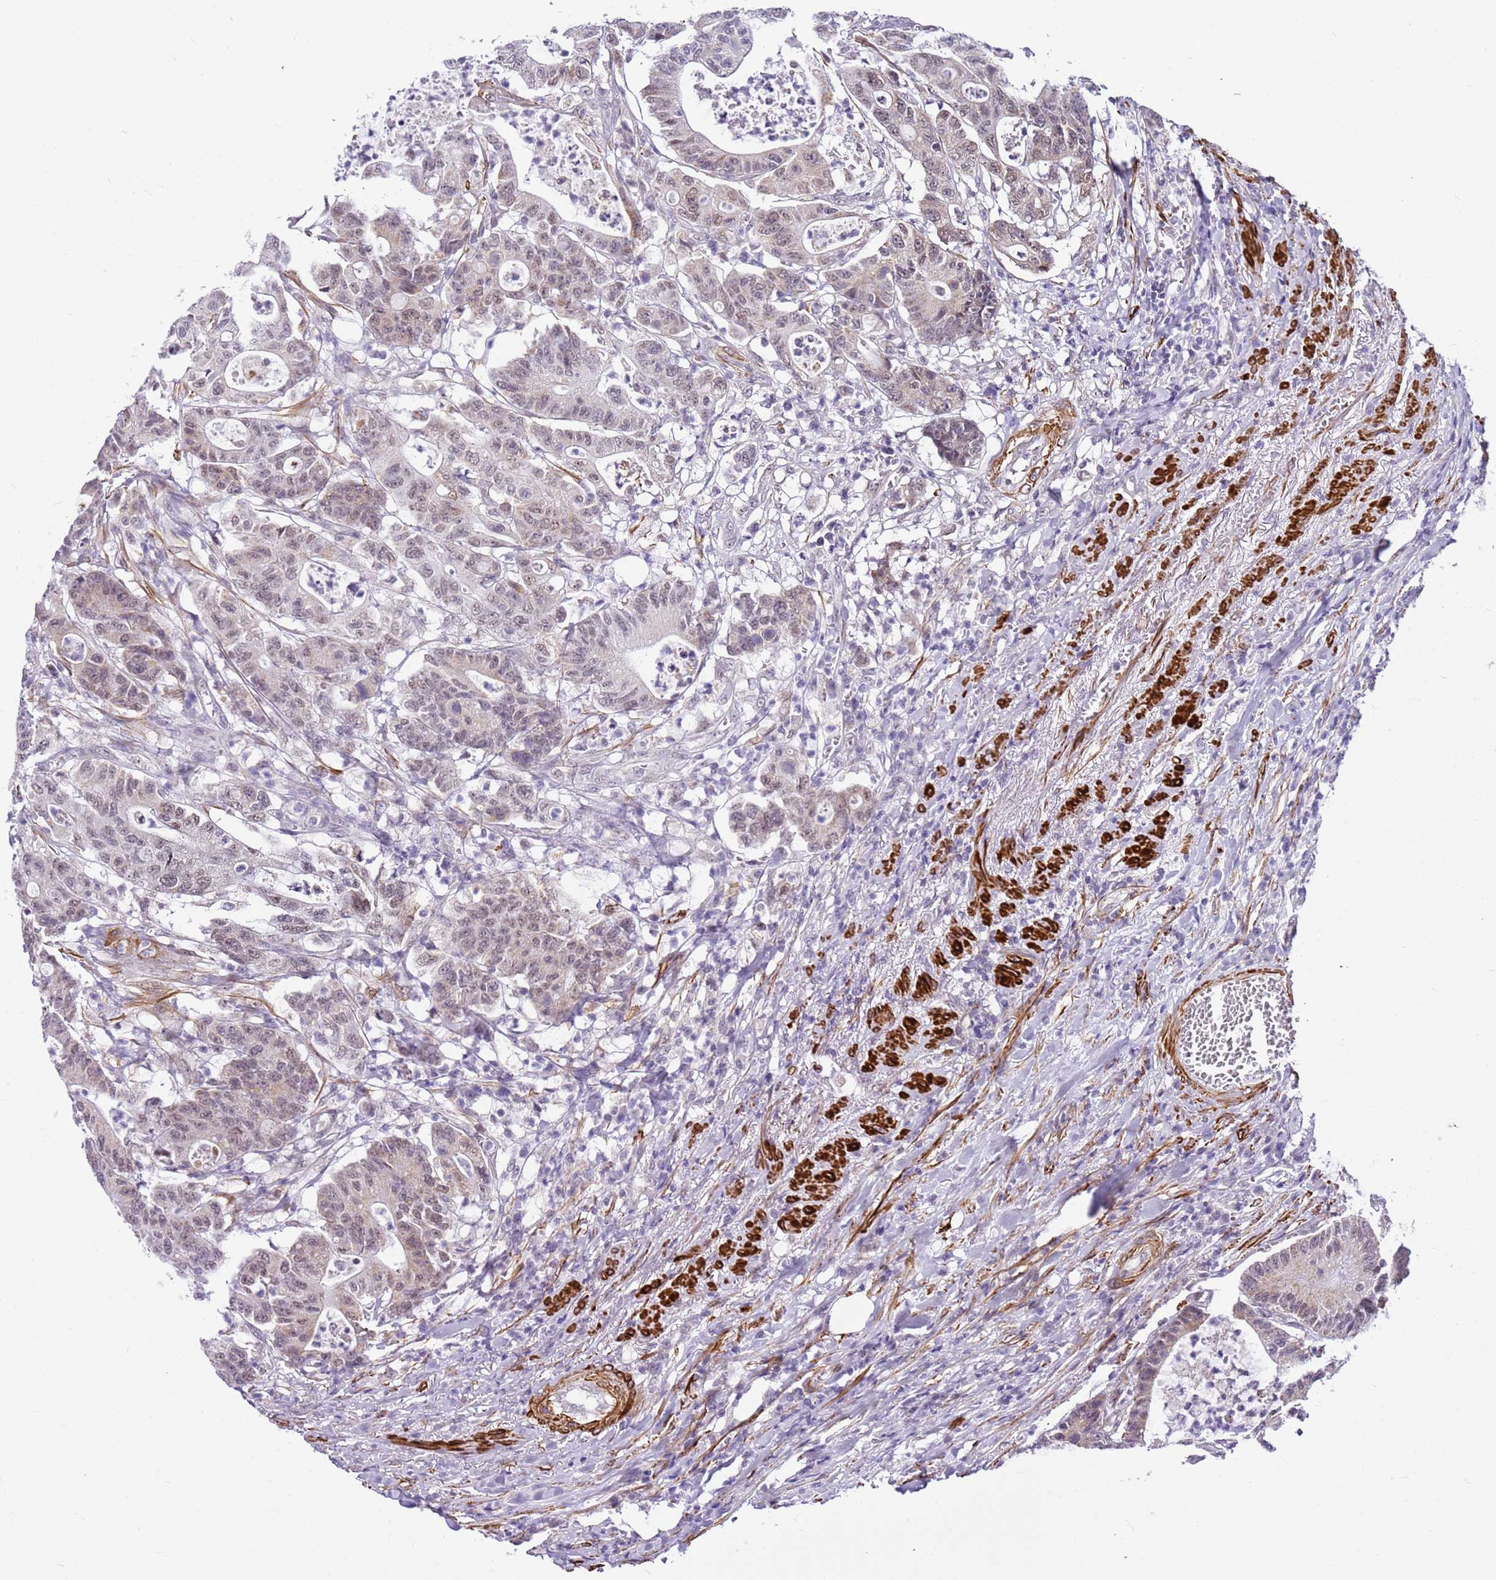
{"staining": {"intensity": "weak", "quantity": "25%-75%", "location": "nuclear"}, "tissue": "colorectal cancer", "cell_type": "Tumor cells", "image_type": "cancer", "snomed": [{"axis": "morphology", "description": "Adenocarcinoma, NOS"}, {"axis": "topography", "description": "Colon"}], "caption": "The micrograph displays immunohistochemical staining of colorectal cancer (adenocarcinoma). There is weak nuclear positivity is identified in approximately 25%-75% of tumor cells. Nuclei are stained in blue.", "gene": "SMIM4", "patient": {"sex": "female", "age": 84}}